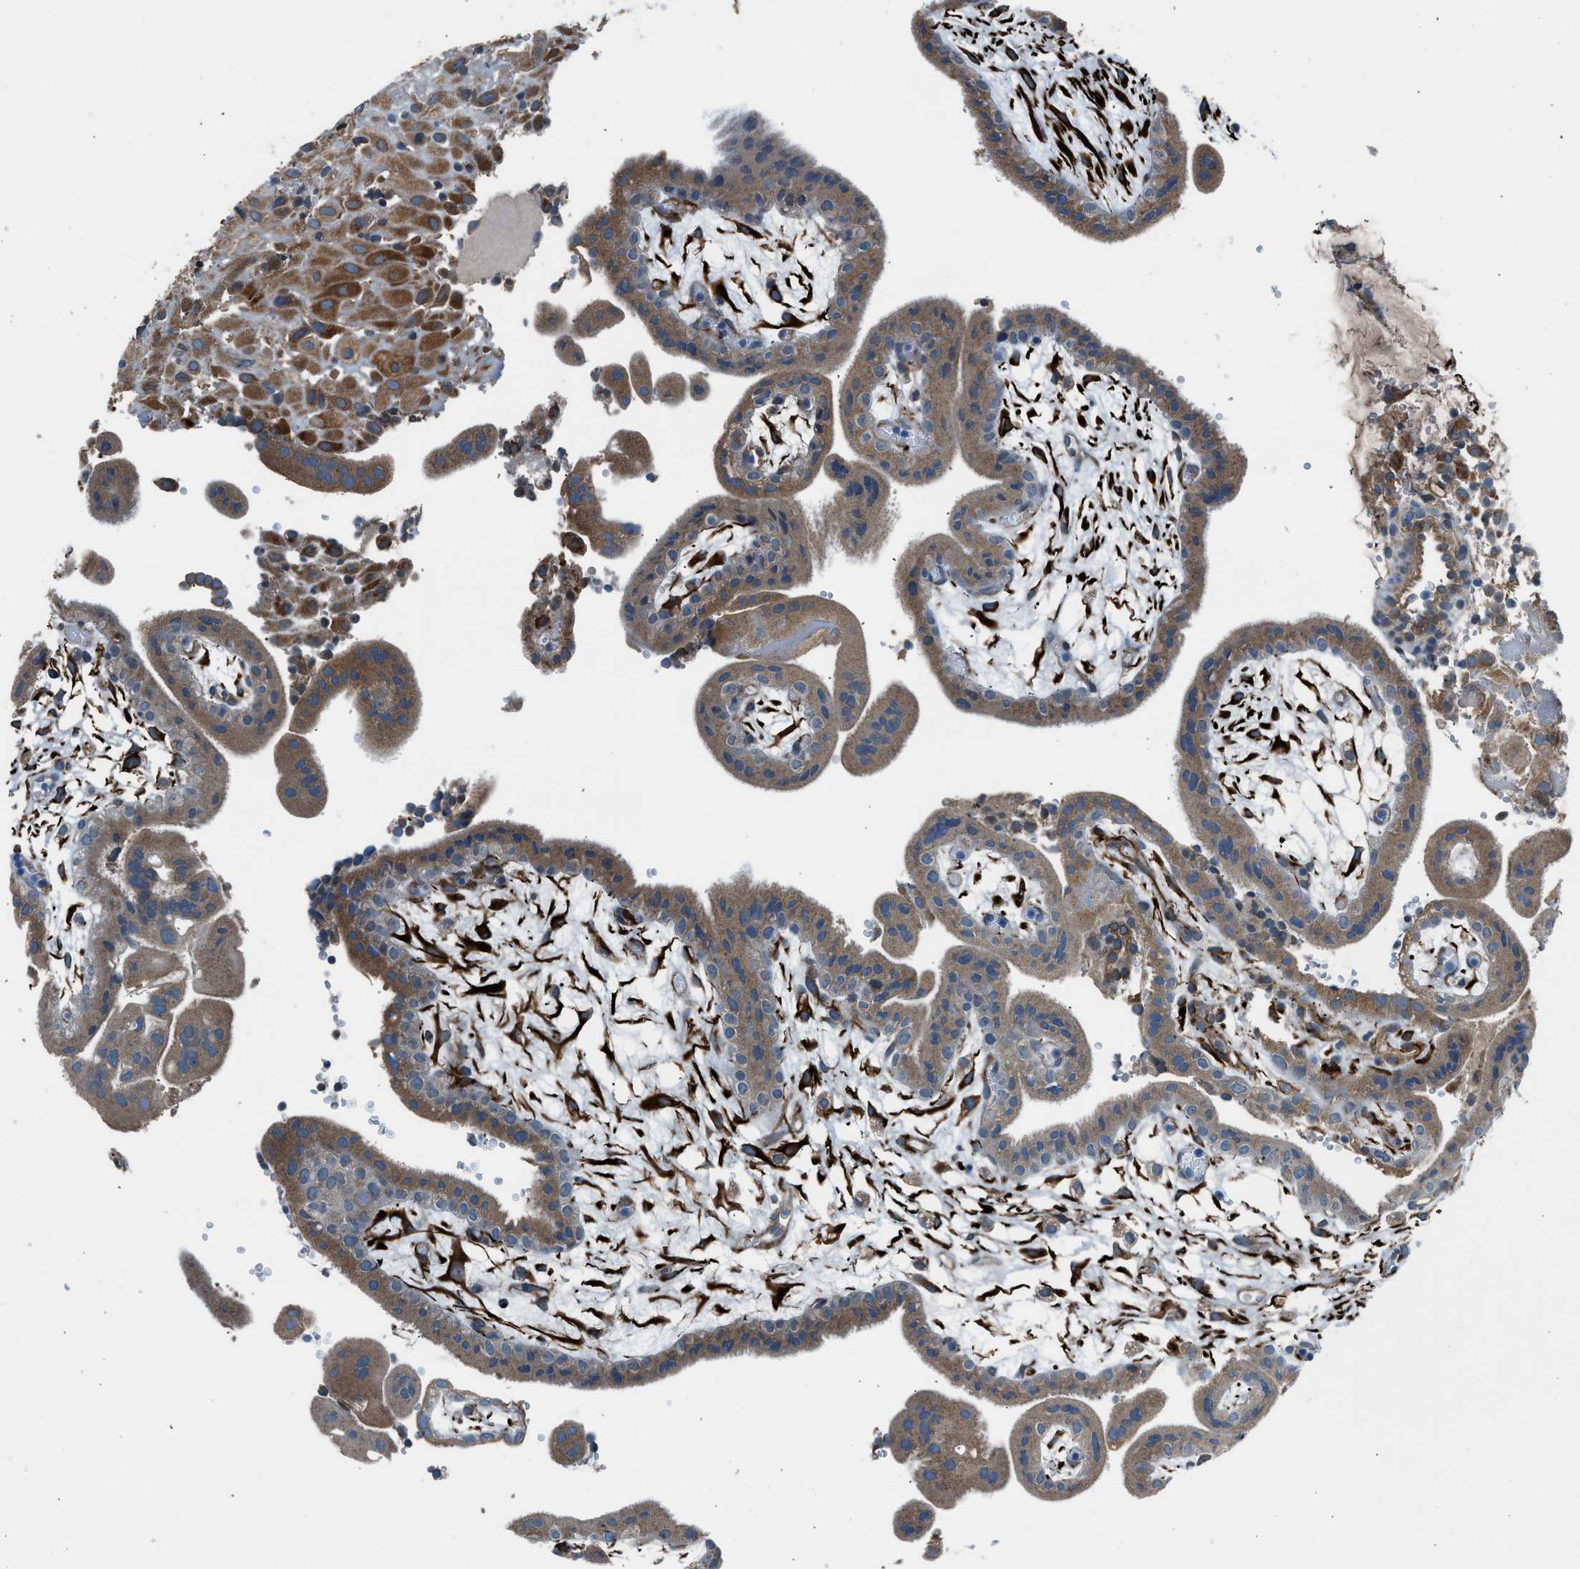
{"staining": {"intensity": "moderate", "quantity": ">75%", "location": "cytoplasmic/membranous"}, "tissue": "placenta", "cell_type": "Decidual cells", "image_type": "normal", "snomed": [{"axis": "morphology", "description": "Normal tissue, NOS"}, {"axis": "topography", "description": "Placenta"}], "caption": "Moderate cytoplasmic/membranous positivity is identified in approximately >75% of decidual cells in benign placenta.", "gene": "LMBR1", "patient": {"sex": "female", "age": 18}}